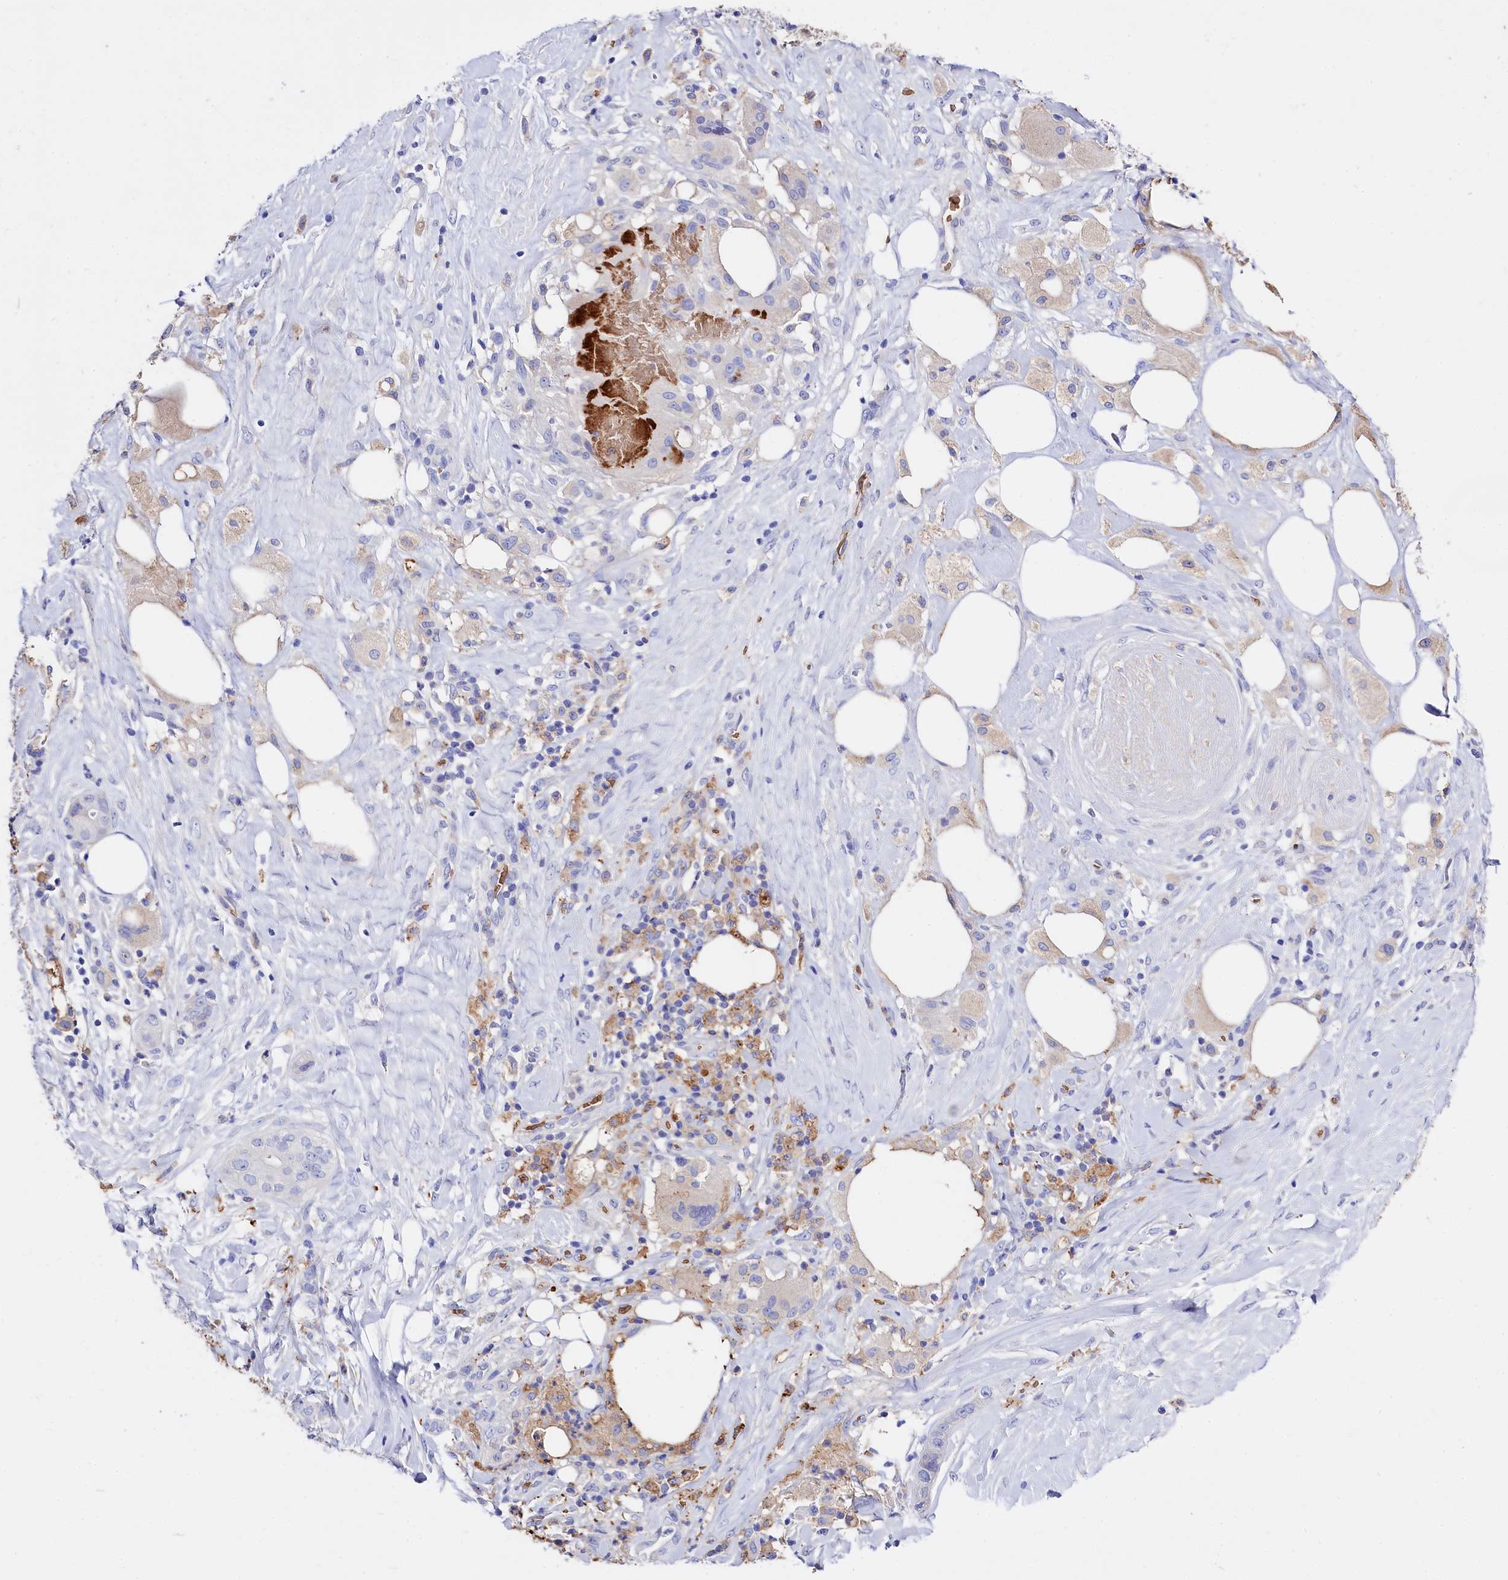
{"staining": {"intensity": "weak", "quantity": "25%-75%", "location": "cytoplasmic/membranous"}, "tissue": "pancreatic cancer", "cell_type": "Tumor cells", "image_type": "cancer", "snomed": [{"axis": "morphology", "description": "Adenocarcinoma, NOS"}, {"axis": "topography", "description": "Pancreas"}], "caption": "An image of human pancreatic cancer (adenocarcinoma) stained for a protein shows weak cytoplasmic/membranous brown staining in tumor cells.", "gene": "RPUSD3", "patient": {"sex": "male", "age": 58}}